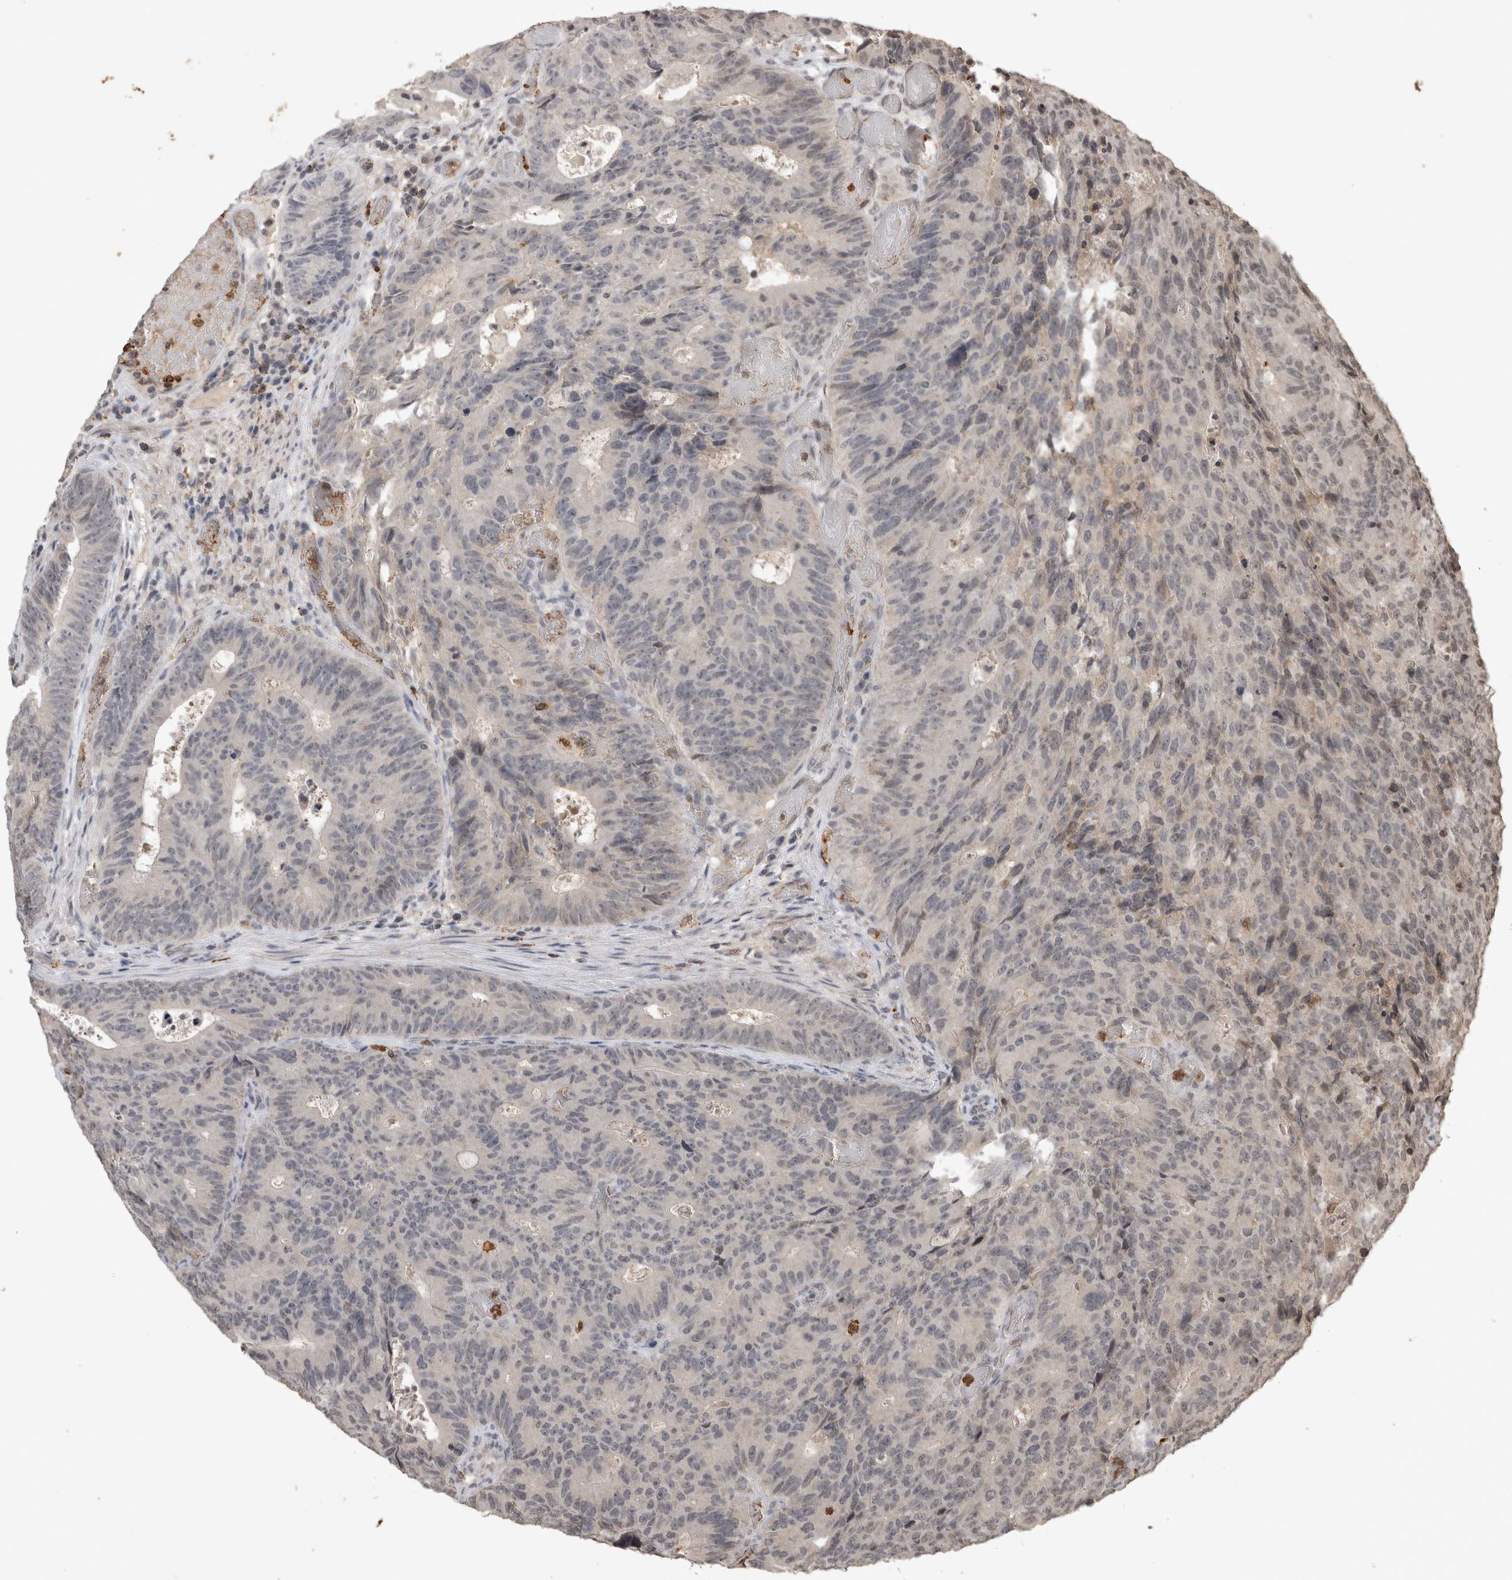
{"staining": {"intensity": "negative", "quantity": "none", "location": "none"}, "tissue": "colorectal cancer", "cell_type": "Tumor cells", "image_type": "cancer", "snomed": [{"axis": "morphology", "description": "Adenocarcinoma, NOS"}, {"axis": "topography", "description": "Colon"}], "caption": "The micrograph exhibits no significant positivity in tumor cells of colorectal cancer (adenocarcinoma).", "gene": "HRK", "patient": {"sex": "male", "age": 87}}